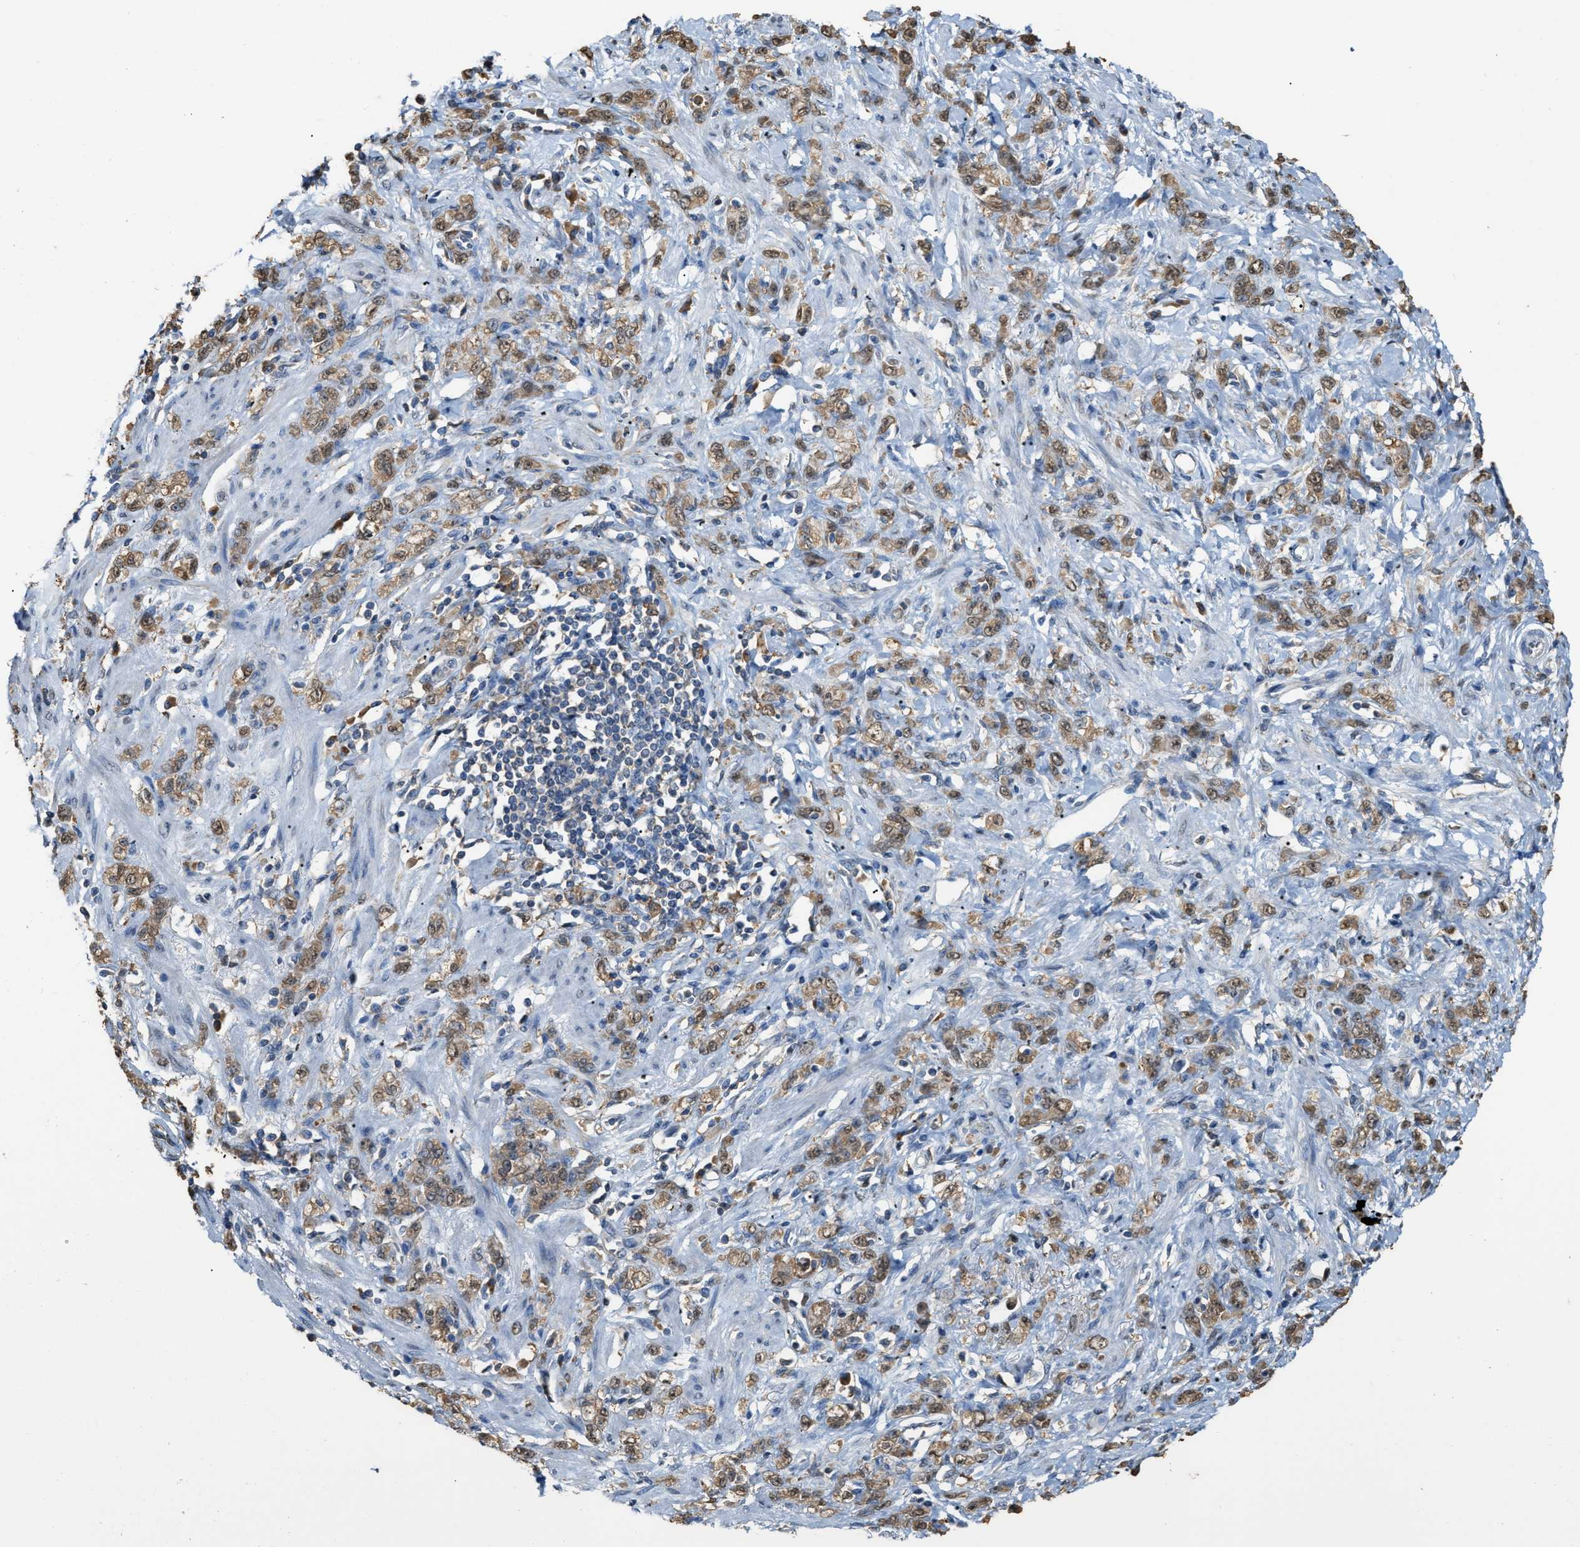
{"staining": {"intensity": "moderate", "quantity": ">75%", "location": "cytoplasmic/membranous"}, "tissue": "stomach cancer", "cell_type": "Tumor cells", "image_type": "cancer", "snomed": [{"axis": "morphology", "description": "Normal tissue, NOS"}, {"axis": "morphology", "description": "Adenocarcinoma, NOS"}, {"axis": "topography", "description": "Stomach"}], "caption": "High-magnification brightfield microscopy of adenocarcinoma (stomach) stained with DAB (3,3'-diaminobenzidine) (brown) and counterstained with hematoxylin (blue). tumor cells exhibit moderate cytoplasmic/membranous positivity is appreciated in approximately>75% of cells.", "gene": "GCN1", "patient": {"sex": "male", "age": 82}}